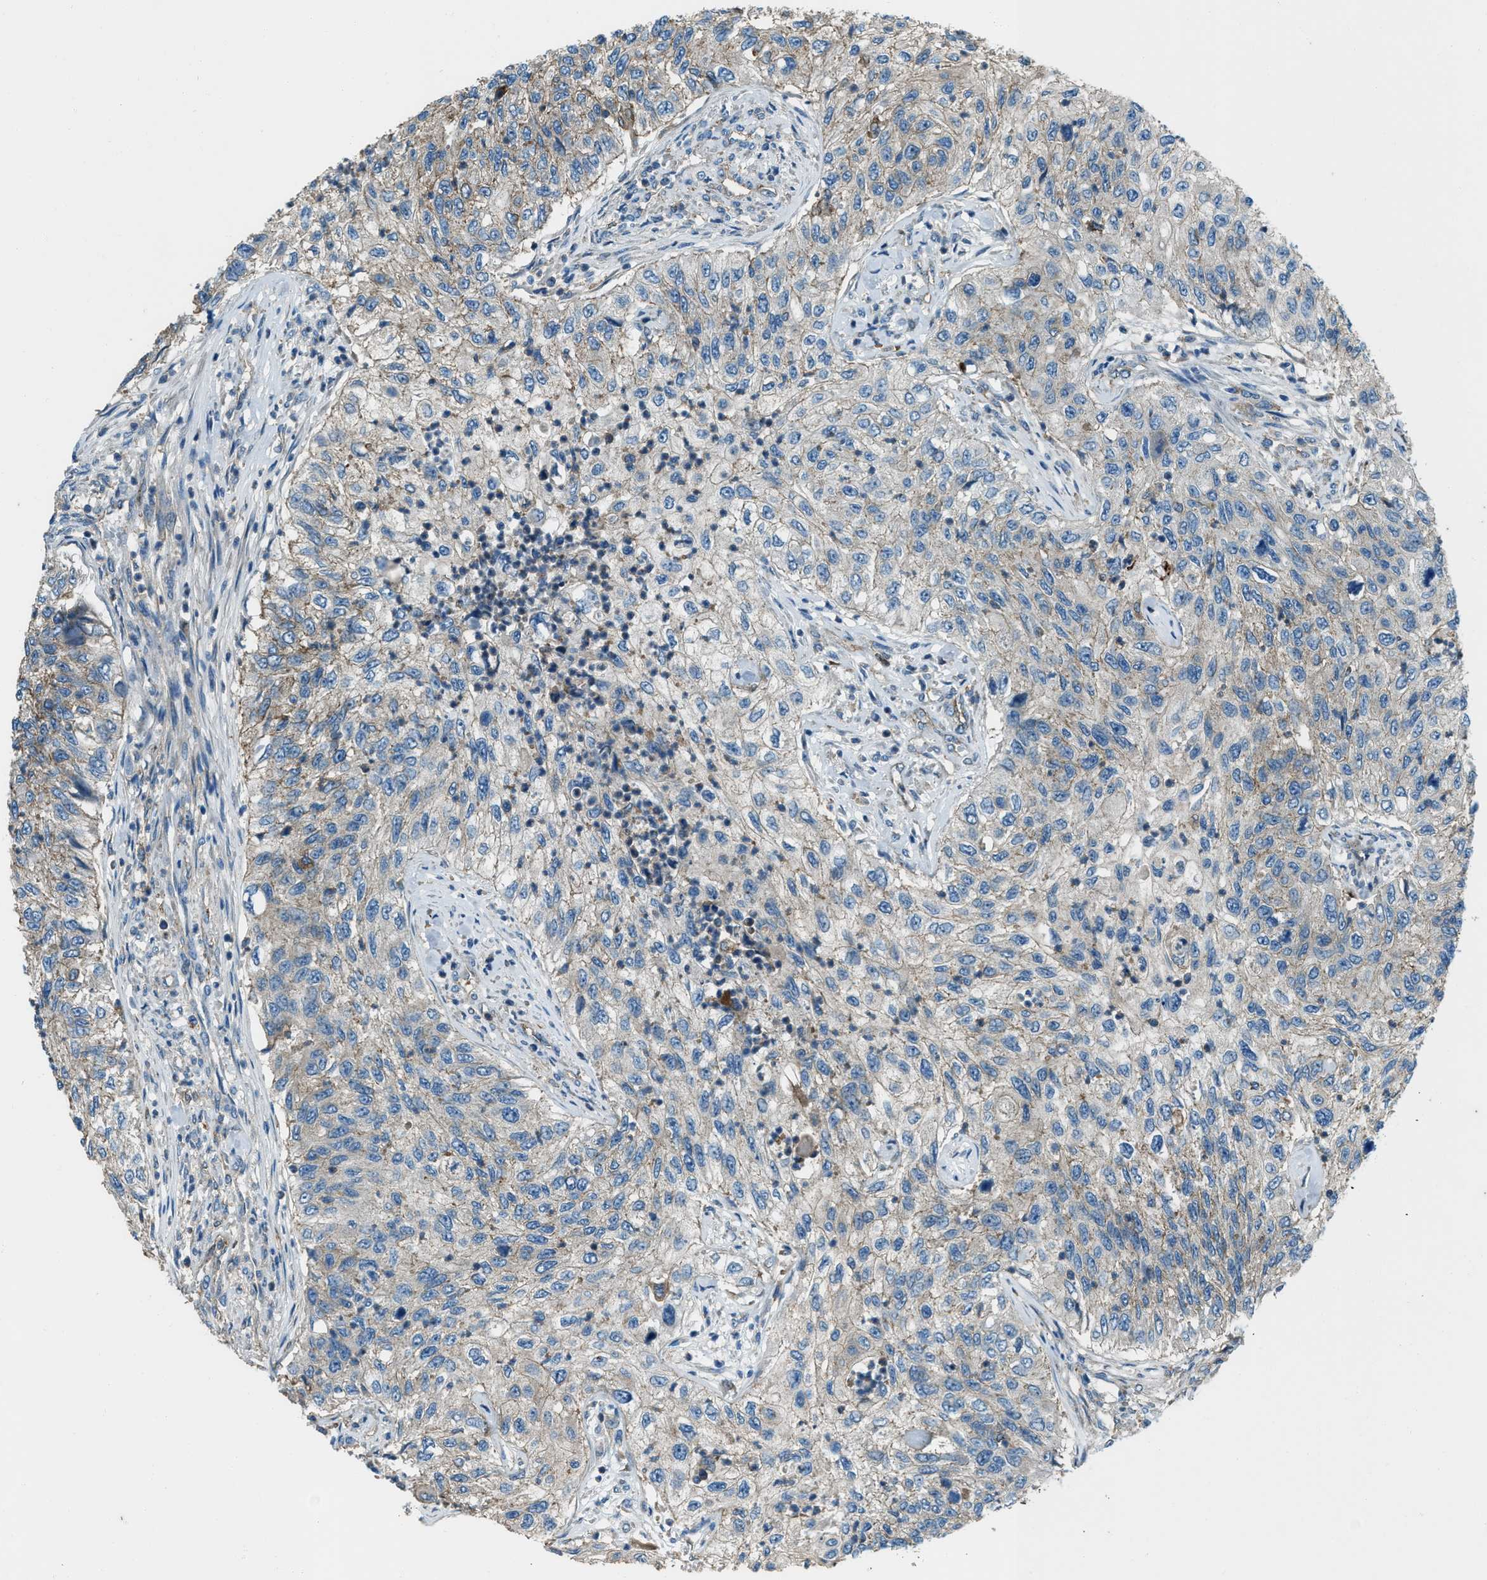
{"staining": {"intensity": "weak", "quantity": "<25%", "location": "cytoplasmic/membranous"}, "tissue": "urothelial cancer", "cell_type": "Tumor cells", "image_type": "cancer", "snomed": [{"axis": "morphology", "description": "Urothelial carcinoma, High grade"}, {"axis": "topography", "description": "Urinary bladder"}], "caption": "The photomicrograph displays no staining of tumor cells in urothelial cancer. The staining was performed using DAB to visualize the protein expression in brown, while the nuclei were stained in blue with hematoxylin (Magnification: 20x).", "gene": "SVIL", "patient": {"sex": "female", "age": 60}}